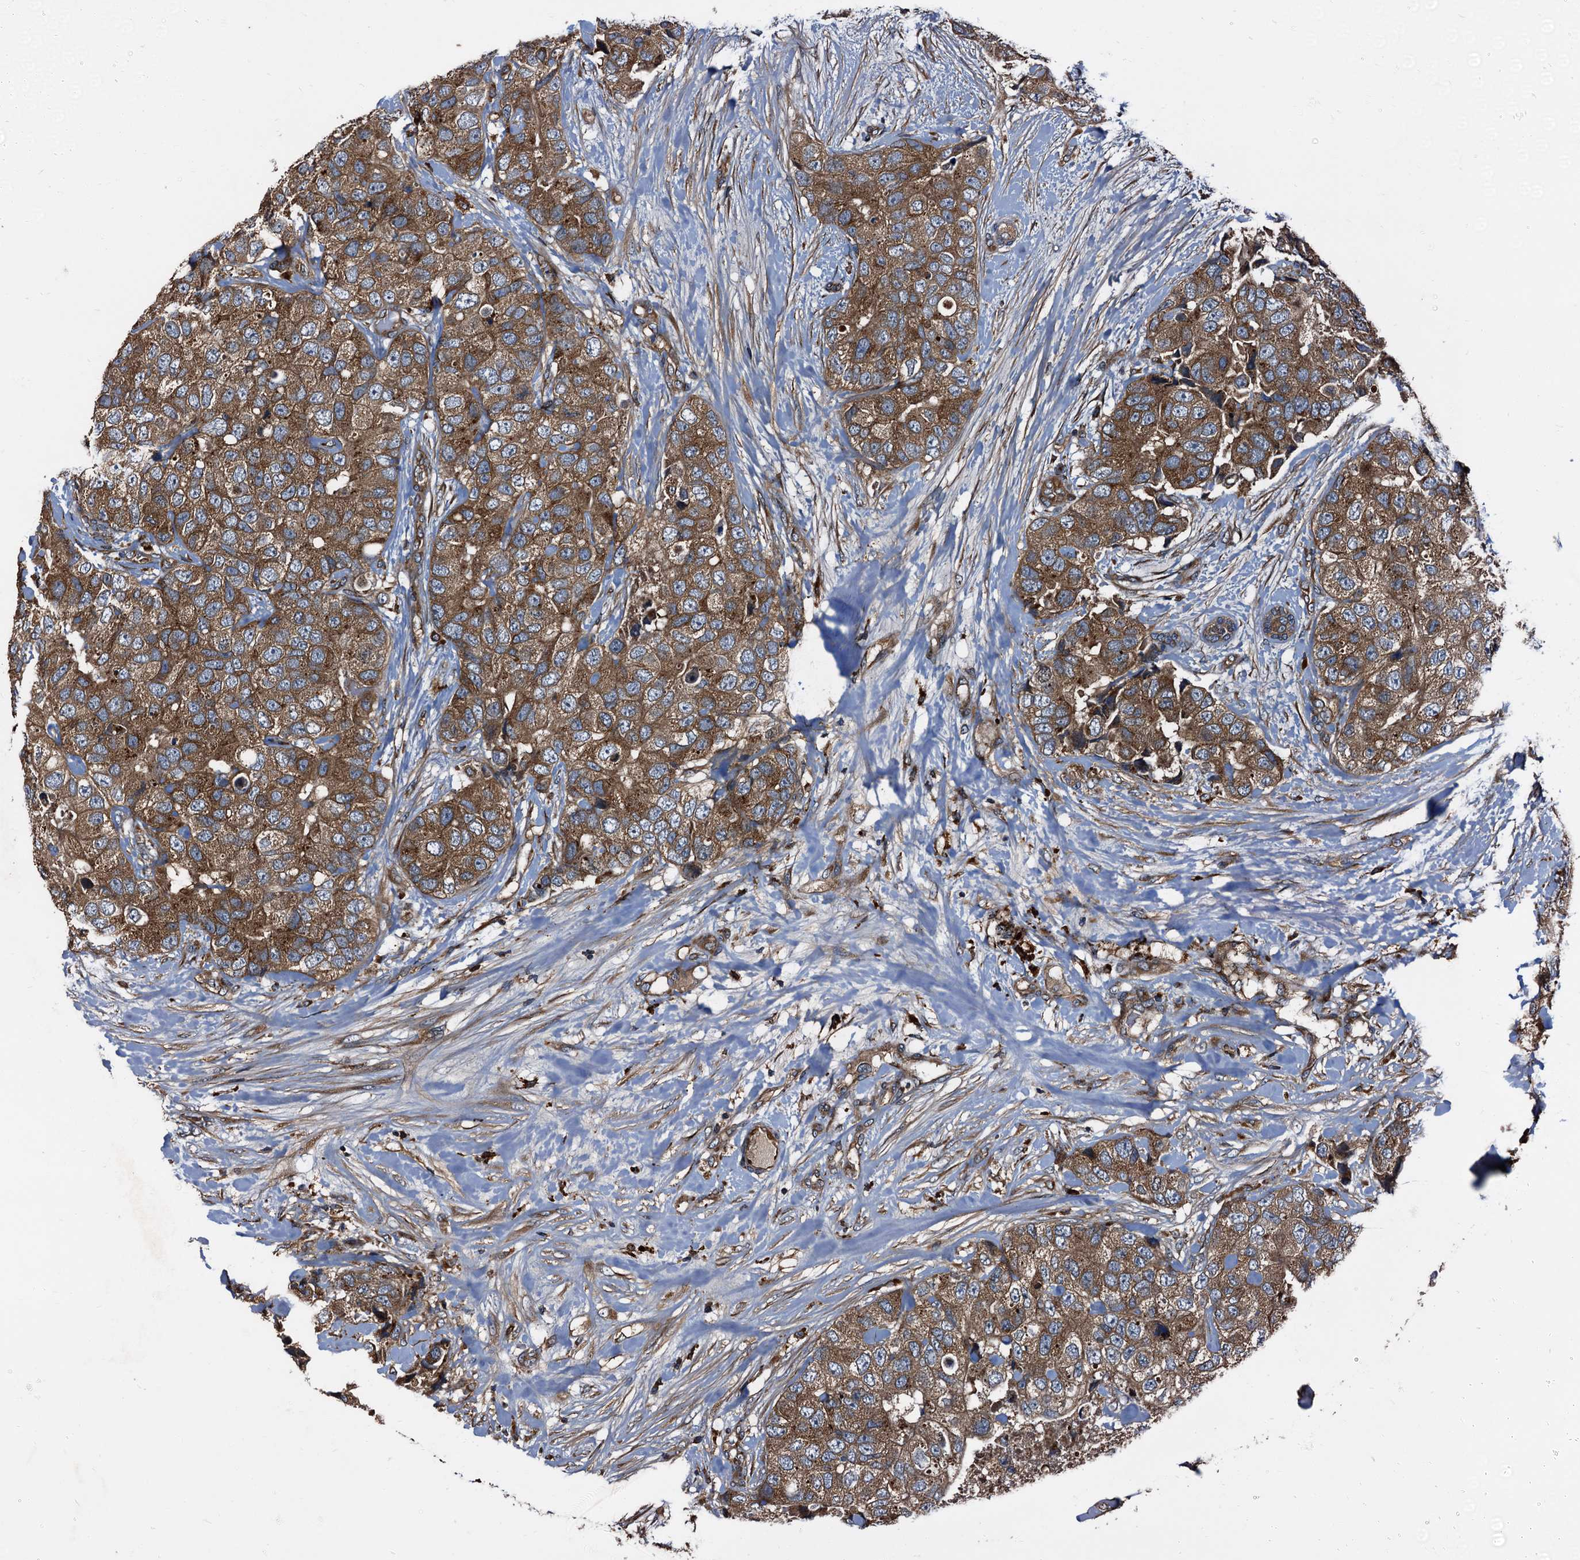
{"staining": {"intensity": "strong", "quantity": ">75%", "location": "cytoplasmic/membranous"}, "tissue": "breast cancer", "cell_type": "Tumor cells", "image_type": "cancer", "snomed": [{"axis": "morphology", "description": "Duct carcinoma"}, {"axis": "topography", "description": "Breast"}], "caption": "This photomicrograph demonstrates breast cancer (infiltrating ductal carcinoma) stained with immunohistochemistry (IHC) to label a protein in brown. The cytoplasmic/membranous of tumor cells show strong positivity for the protein. Nuclei are counter-stained blue.", "gene": "PEX5", "patient": {"sex": "female", "age": 62}}